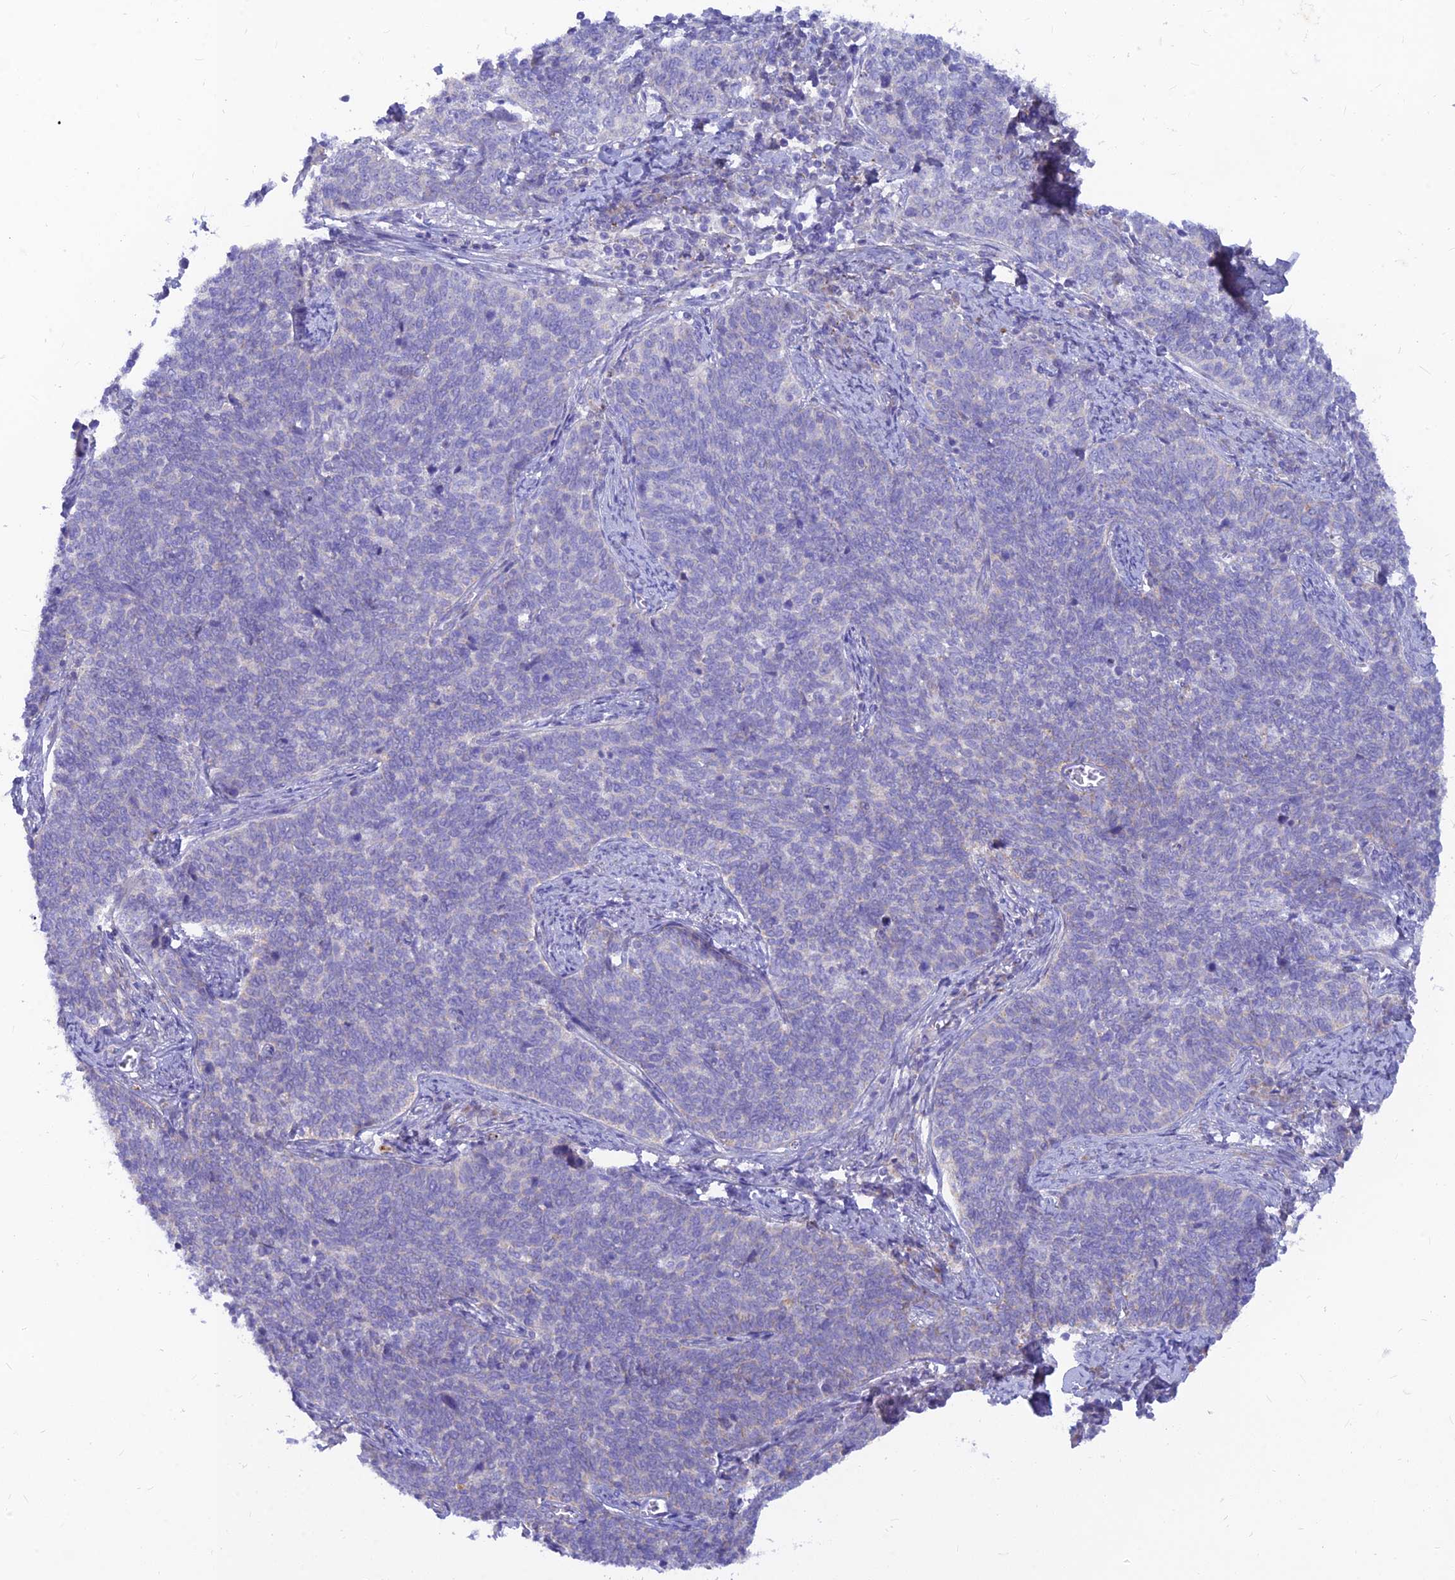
{"staining": {"intensity": "negative", "quantity": "none", "location": "none"}, "tissue": "cervical cancer", "cell_type": "Tumor cells", "image_type": "cancer", "snomed": [{"axis": "morphology", "description": "Squamous cell carcinoma, NOS"}, {"axis": "topography", "description": "Cervix"}], "caption": "Immunohistochemical staining of human cervical cancer demonstrates no significant staining in tumor cells.", "gene": "TMEM30B", "patient": {"sex": "female", "age": 39}}